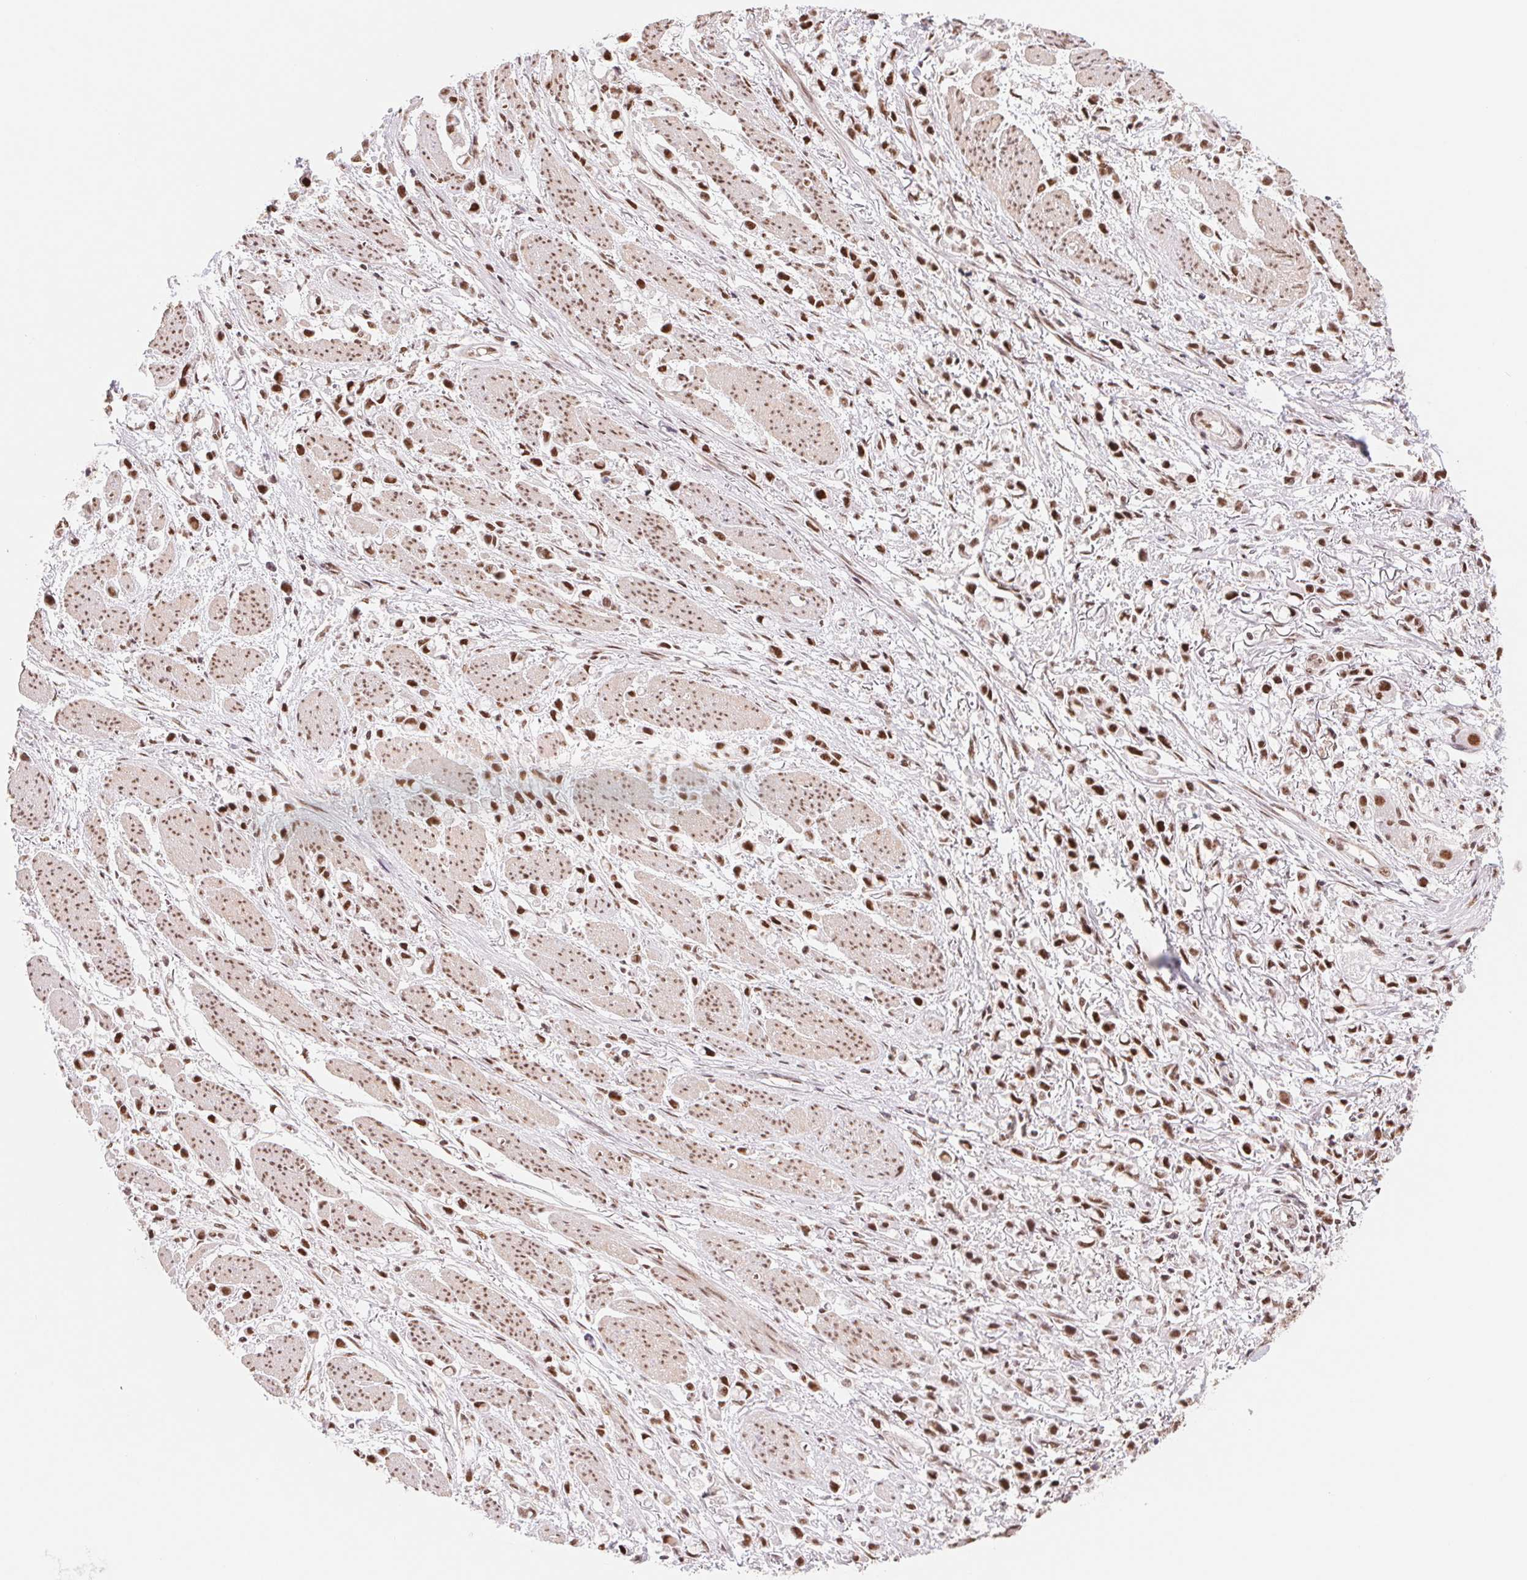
{"staining": {"intensity": "strong", "quantity": ">75%", "location": "nuclear"}, "tissue": "stomach cancer", "cell_type": "Tumor cells", "image_type": "cancer", "snomed": [{"axis": "morphology", "description": "Adenocarcinoma, NOS"}, {"axis": "topography", "description": "Stomach"}], "caption": "Stomach cancer stained for a protein (brown) shows strong nuclear positive positivity in approximately >75% of tumor cells.", "gene": "SREK1", "patient": {"sex": "female", "age": 81}}